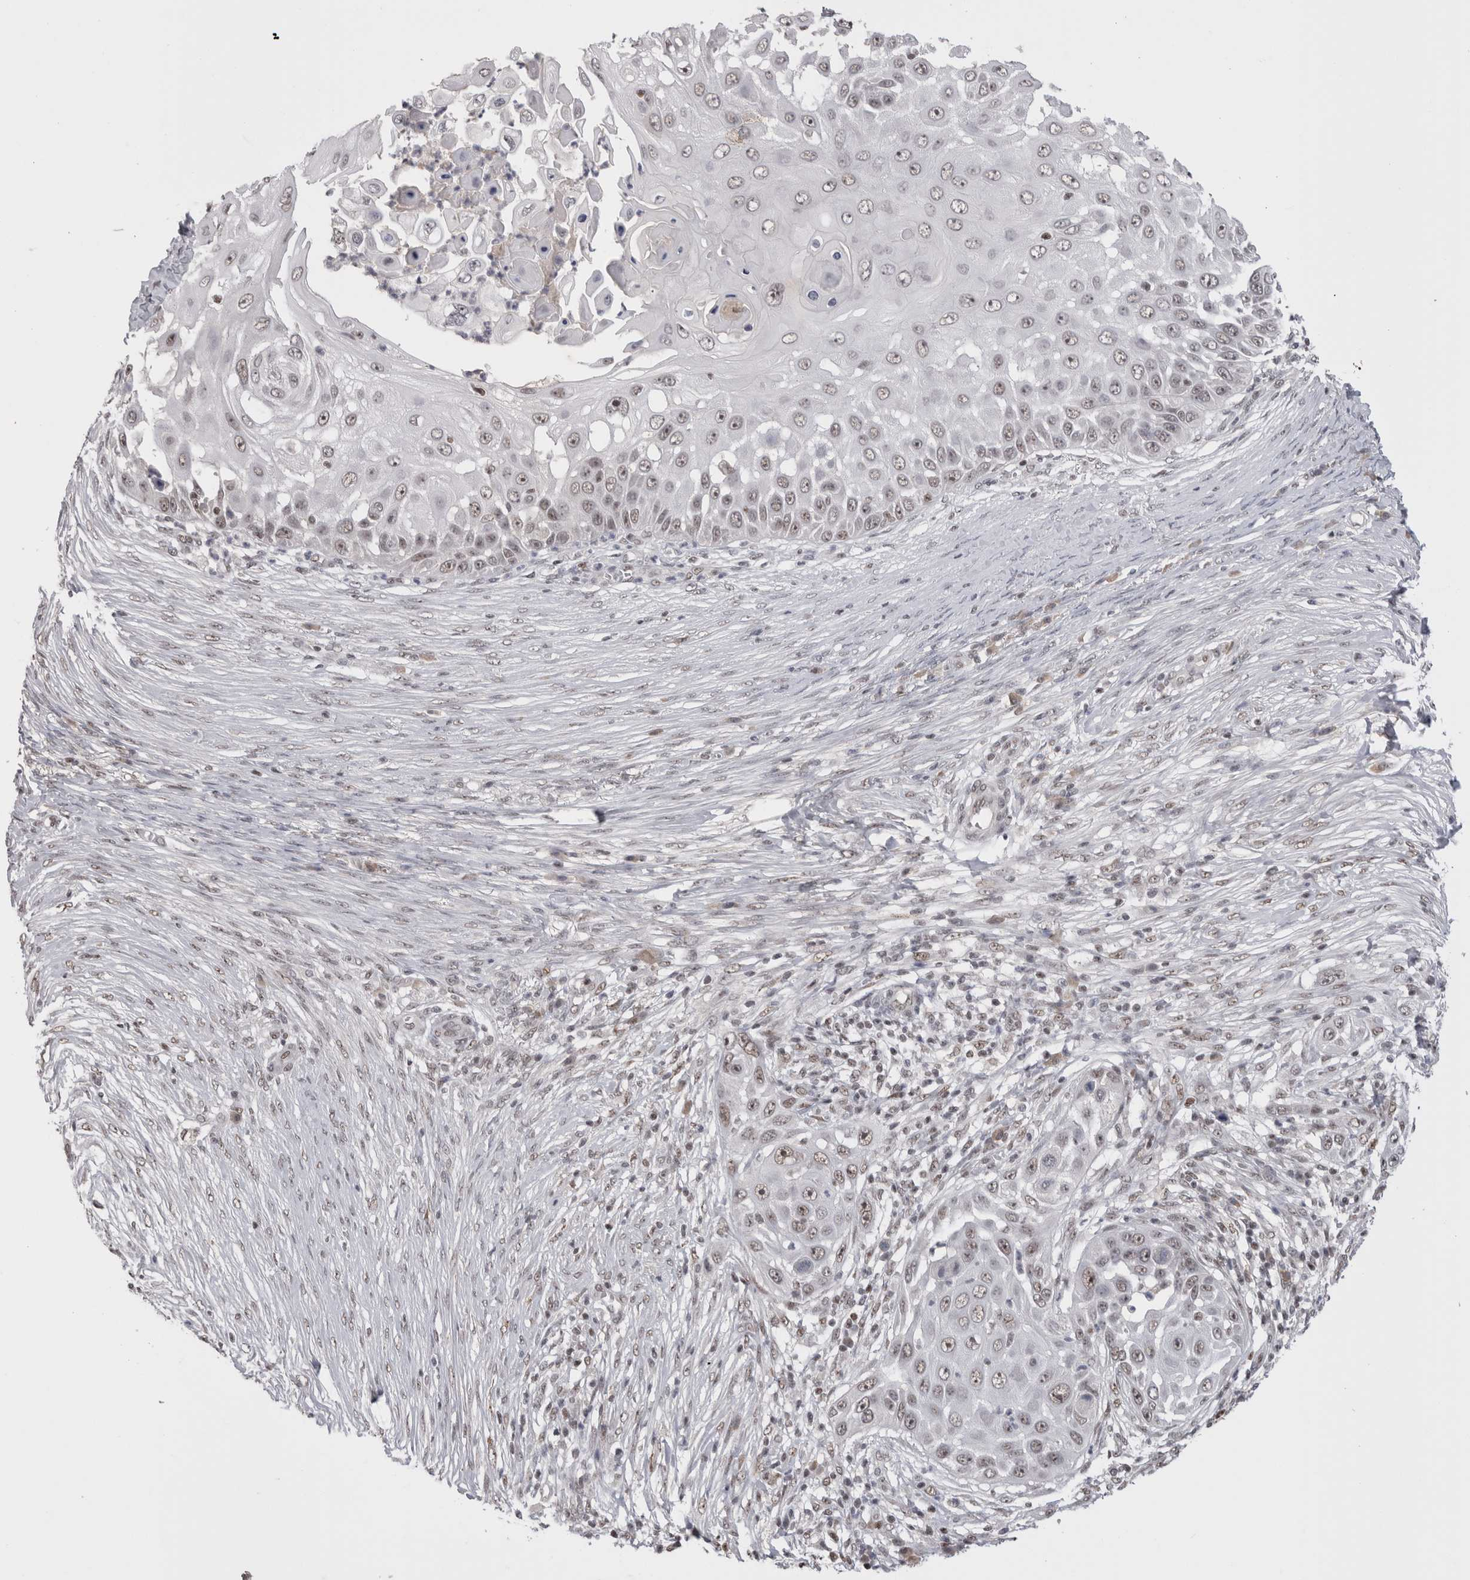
{"staining": {"intensity": "weak", "quantity": "<25%", "location": "nuclear"}, "tissue": "skin cancer", "cell_type": "Tumor cells", "image_type": "cancer", "snomed": [{"axis": "morphology", "description": "Squamous cell carcinoma, NOS"}, {"axis": "topography", "description": "Skin"}], "caption": "Immunohistochemistry (IHC) of human skin squamous cell carcinoma shows no positivity in tumor cells.", "gene": "DAXX", "patient": {"sex": "female", "age": 44}}